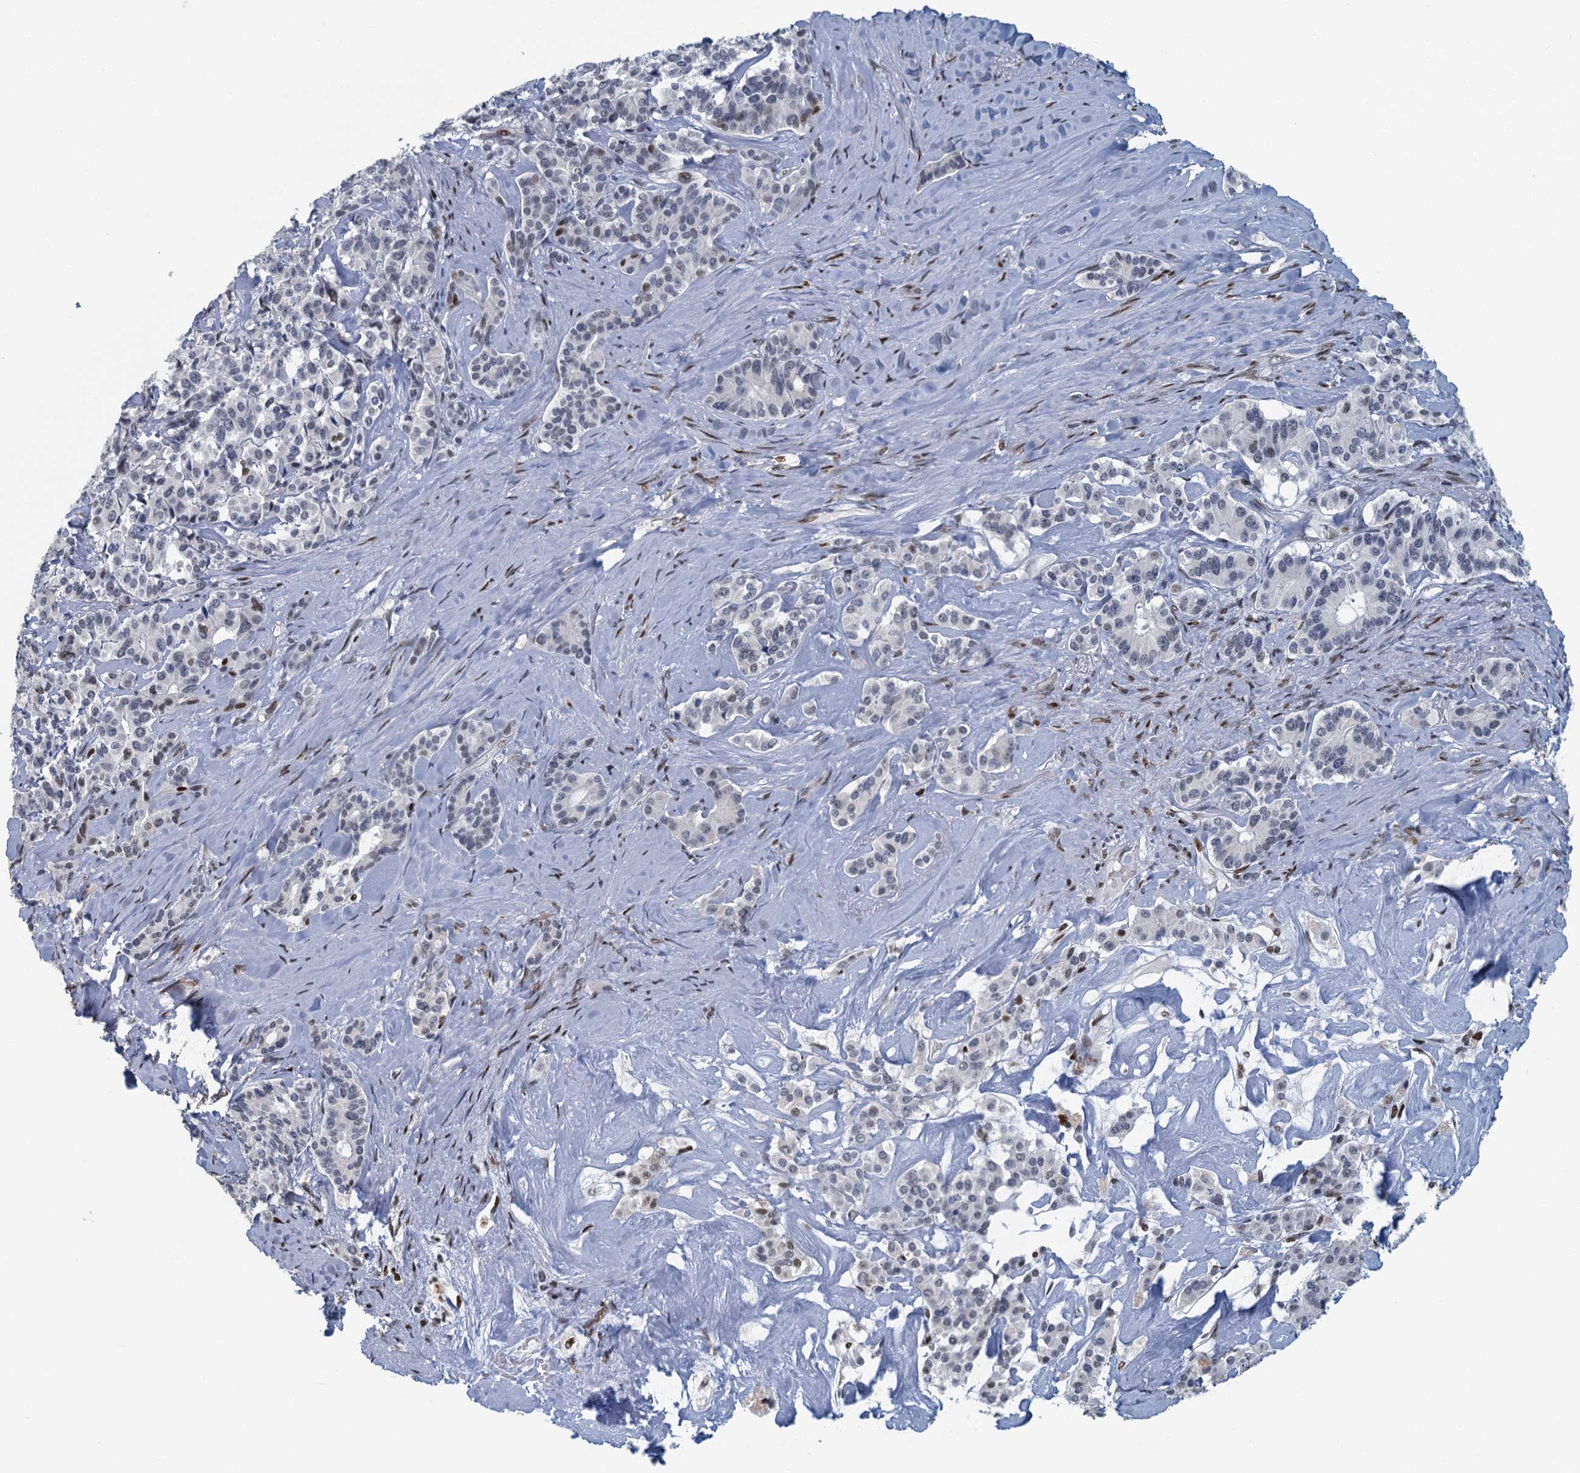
{"staining": {"intensity": "moderate", "quantity": "<25%", "location": "nuclear"}, "tissue": "pancreatic cancer", "cell_type": "Tumor cells", "image_type": "cancer", "snomed": [{"axis": "morphology", "description": "Adenocarcinoma, NOS"}, {"axis": "topography", "description": "Pancreas"}], "caption": "This is an image of immunohistochemistry (IHC) staining of pancreatic cancer (adenocarcinoma), which shows moderate expression in the nuclear of tumor cells.", "gene": "TTLL9", "patient": {"sex": "female", "age": 74}}